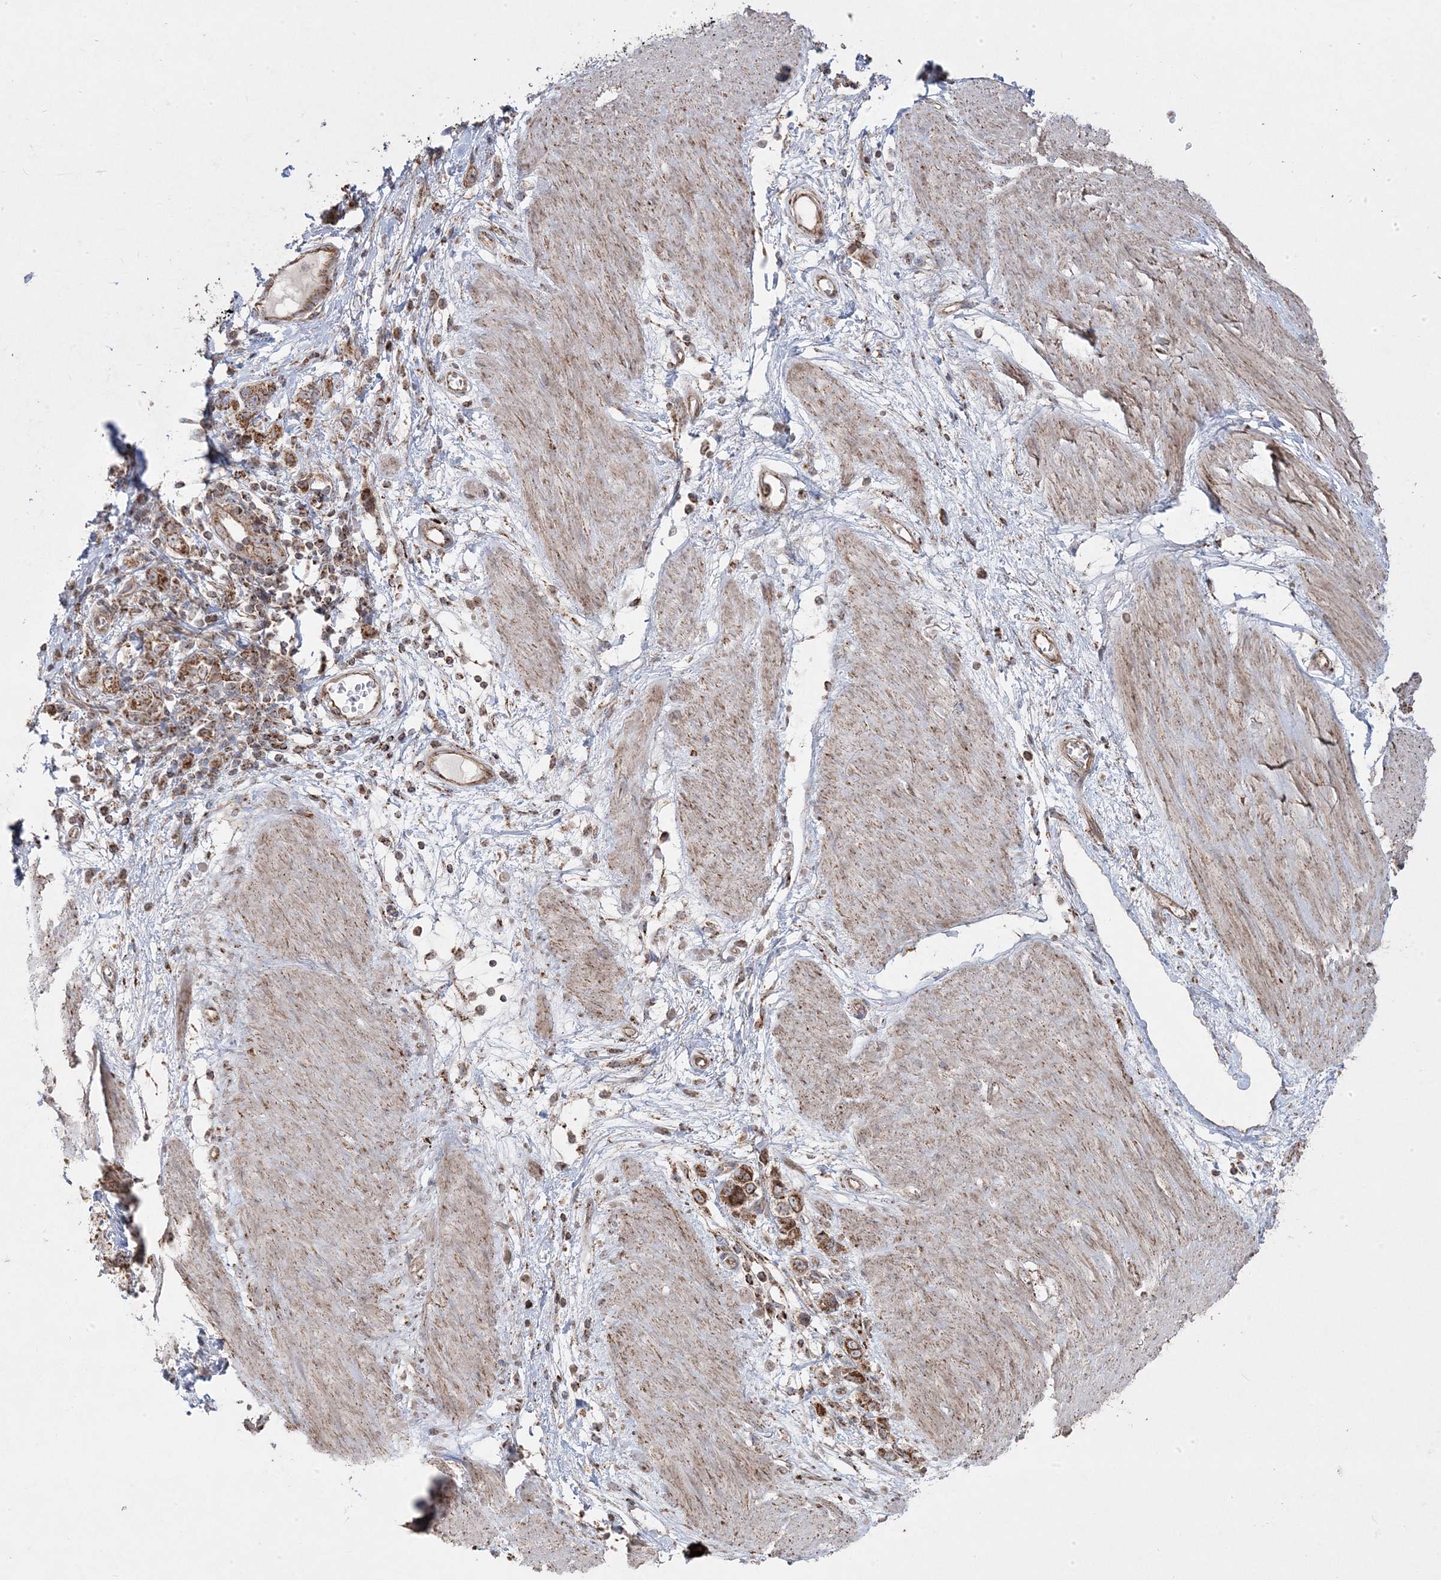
{"staining": {"intensity": "moderate", "quantity": ">75%", "location": "cytoplasmic/membranous"}, "tissue": "stomach cancer", "cell_type": "Tumor cells", "image_type": "cancer", "snomed": [{"axis": "morphology", "description": "Adenocarcinoma, NOS"}, {"axis": "topography", "description": "Stomach"}], "caption": "Stomach cancer (adenocarcinoma) stained with immunohistochemistry (IHC) shows moderate cytoplasmic/membranous staining in about >75% of tumor cells. Nuclei are stained in blue.", "gene": "CLUAP1", "patient": {"sex": "female", "age": 76}}